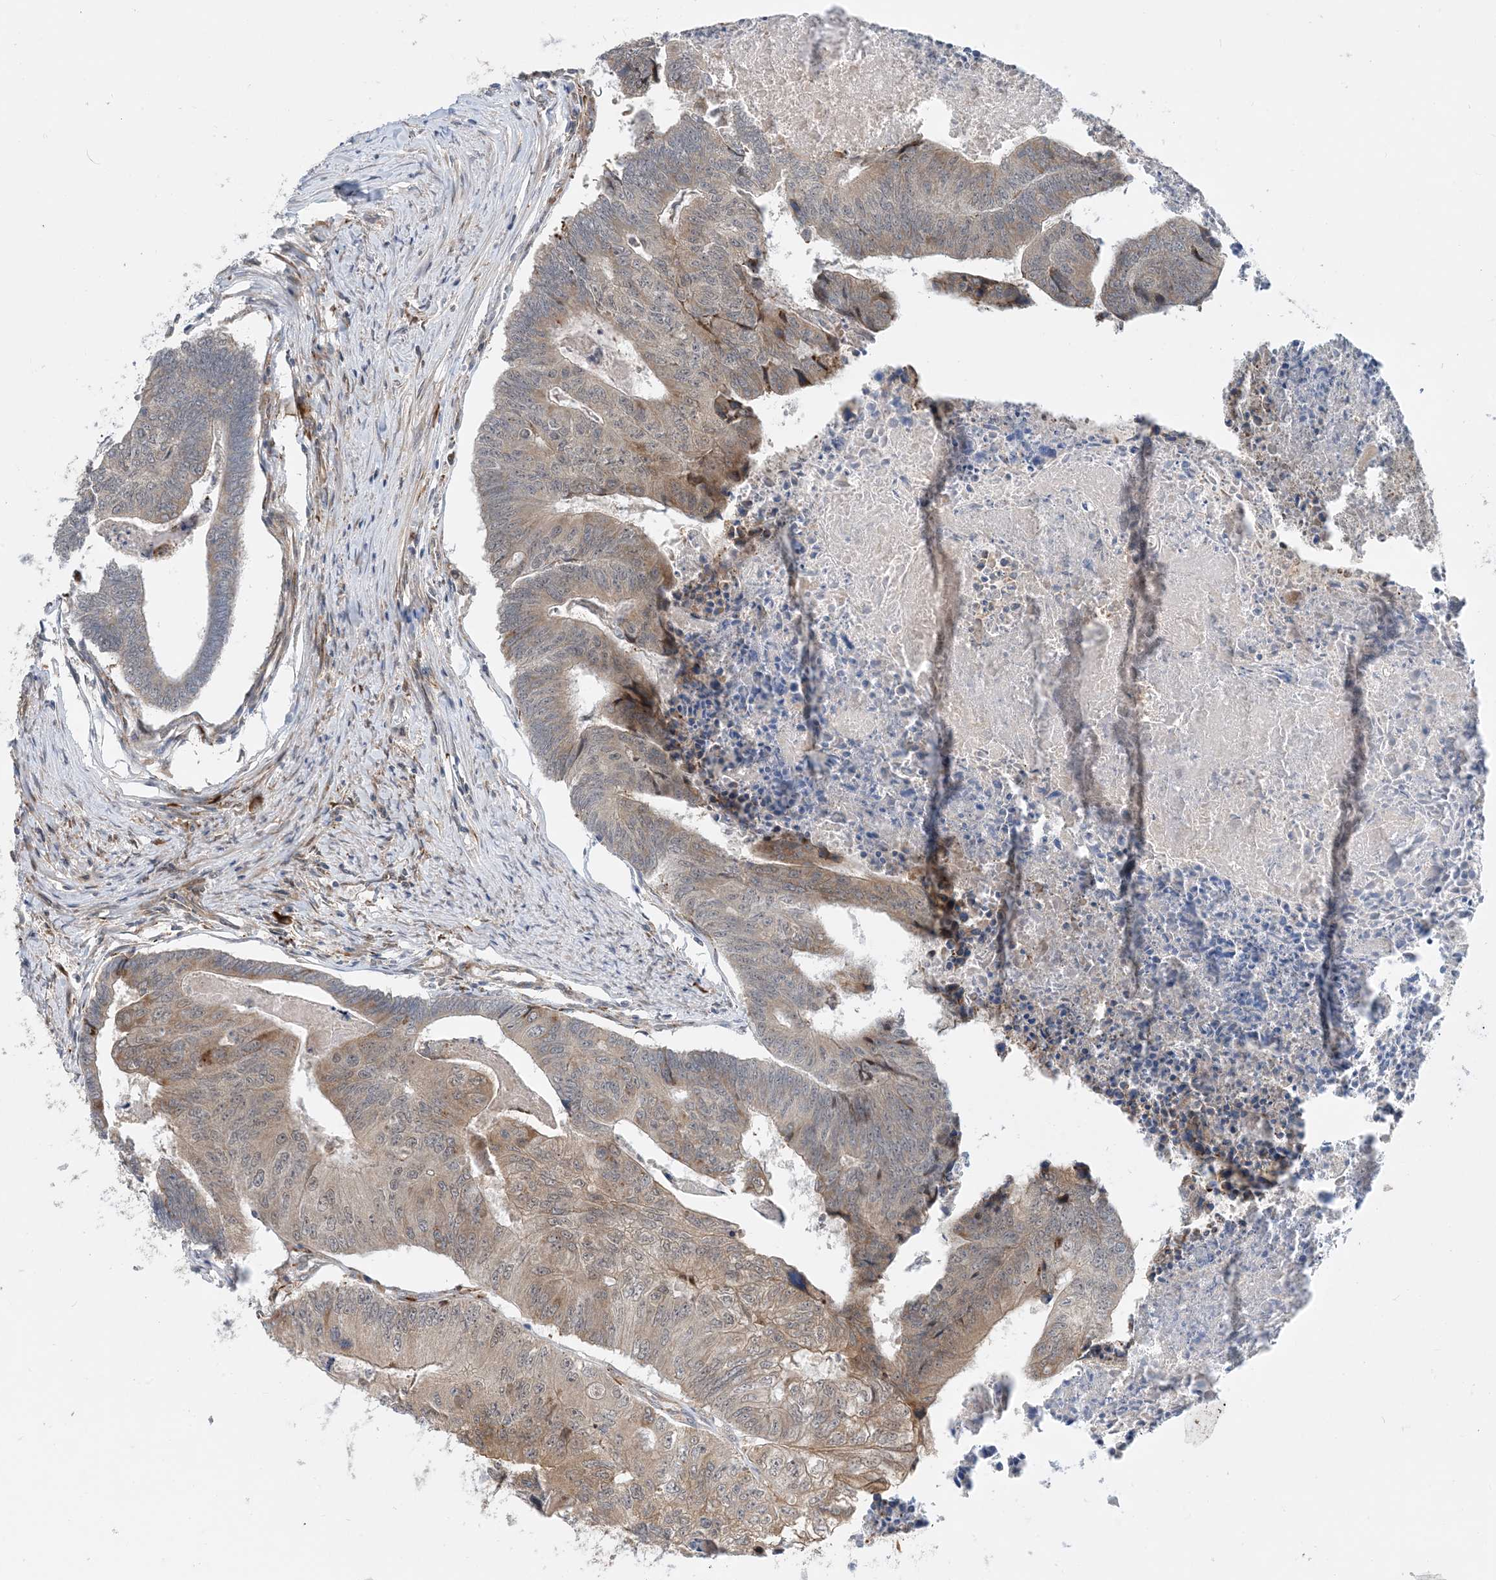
{"staining": {"intensity": "moderate", "quantity": "<25%", "location": "cytoplasmic/membranous"}, "tissue": "colorectal cancer", "cell_type": "Tumor cells", "image_type": "cancer", "snomed": [{"axis": "morphology", "description": "Adenocarcinoma, NOS"}, {"axis": "topography", "description": "Colon"}], "caption": "Colorectal cancer stained for a protein demonstrates moderate cytoplasmic/membranous positivity in tumor cells.", "gene": "PHOSPHO2", "patient": {"sex": "female", "age": 67}}